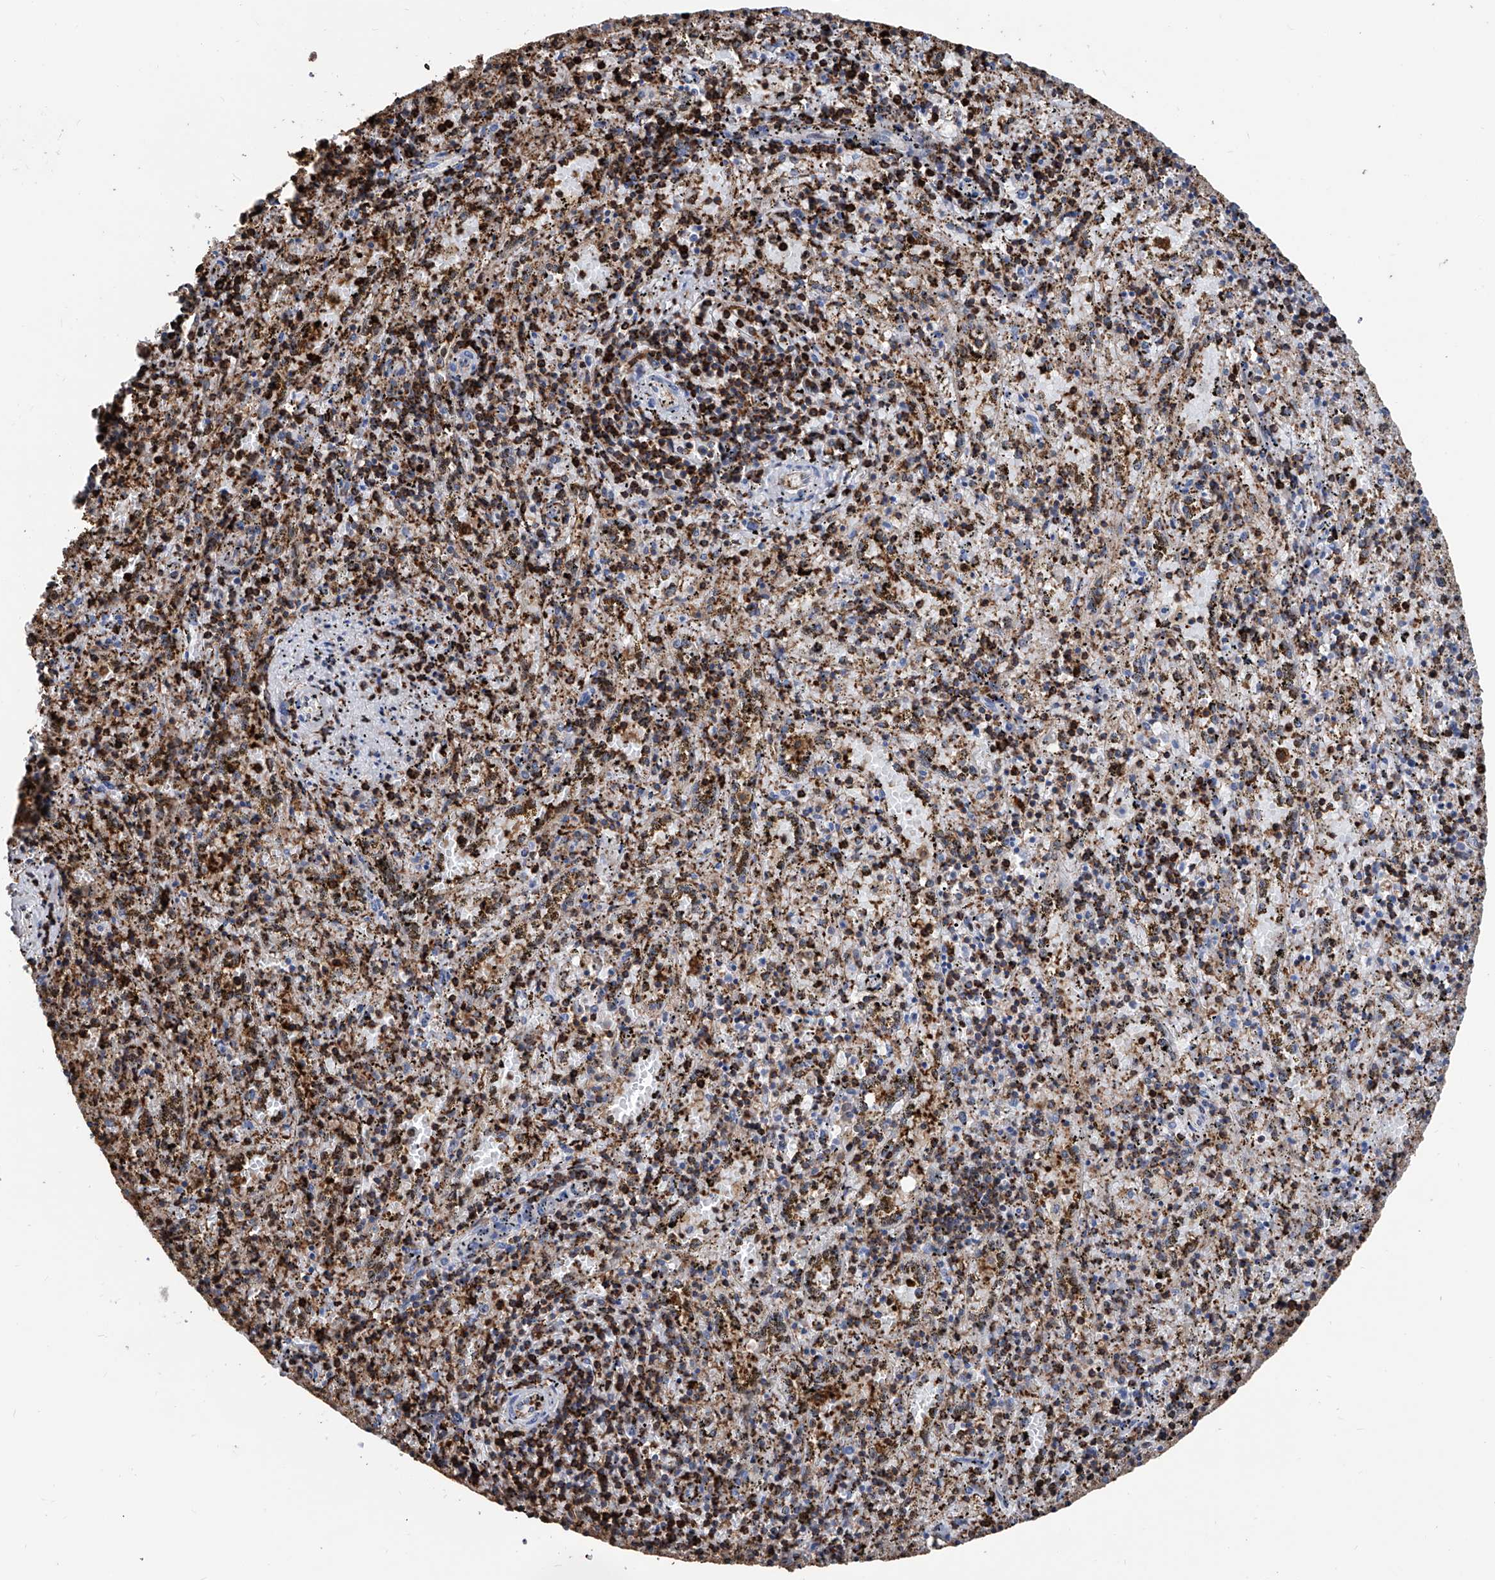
{"staining": {"intensity": "strong", "quantity": ">75%", "location": "cytoplasmic/membranous"}, "tissue": "spleen", "cell_type": "Cells in red pulp", "image_type": "normal", "snomed": [{"axis": "morphology", "description": "Normal tissue, NOS"}, {"axis": "topography", "description": "Spleen"}], "caption": "Brown immunohistochemical staining in benign human spleen shows strong cytoplasmic/membranous expression in about >75% of cells in red pulp.", "gene": "ZNF484", "patient": {"sex": "male", "age": 11}}